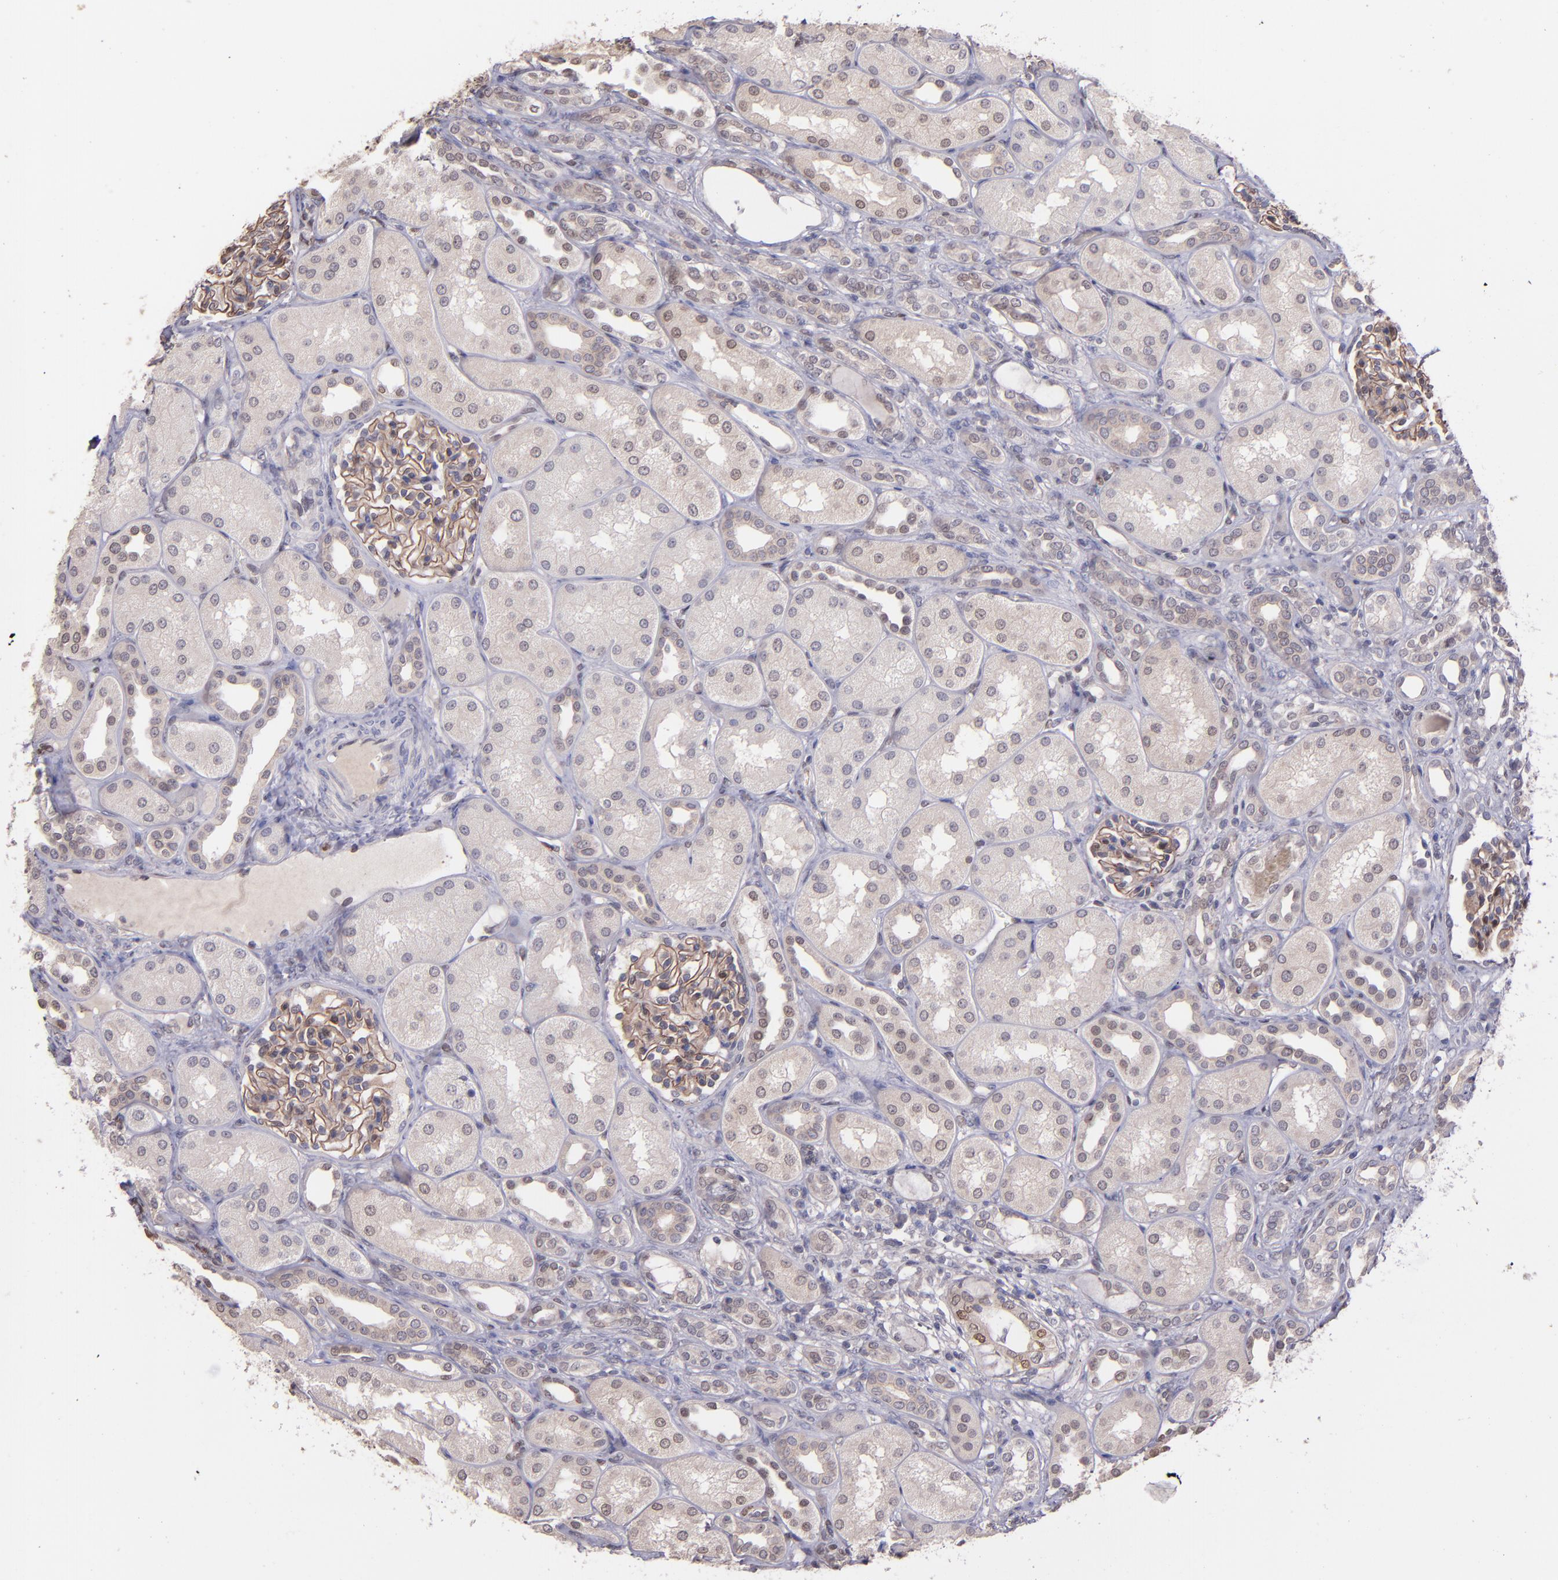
{"staining": {"intensity": "moderate", "quantity": ">75%", "location": "cytoplasmic/membranous"}, "tissue": "kidney", "cell_type": "Cells in glomeruli", "image_type": "normal", "snomed": [{"axis": "morphology", "description": "Normal tissue, NOS"}, {"axis": "topography", "description": "Kidney"}], "caption": "Immunohistochemistry (DAB) staining of unremarkable kidney exhibits moderate cytoplasmic/membranous protein expression in about >75% of cells in glomeruli.", "gene": "NUP62CL", "patient": {"sex": "male", "age": 7}}